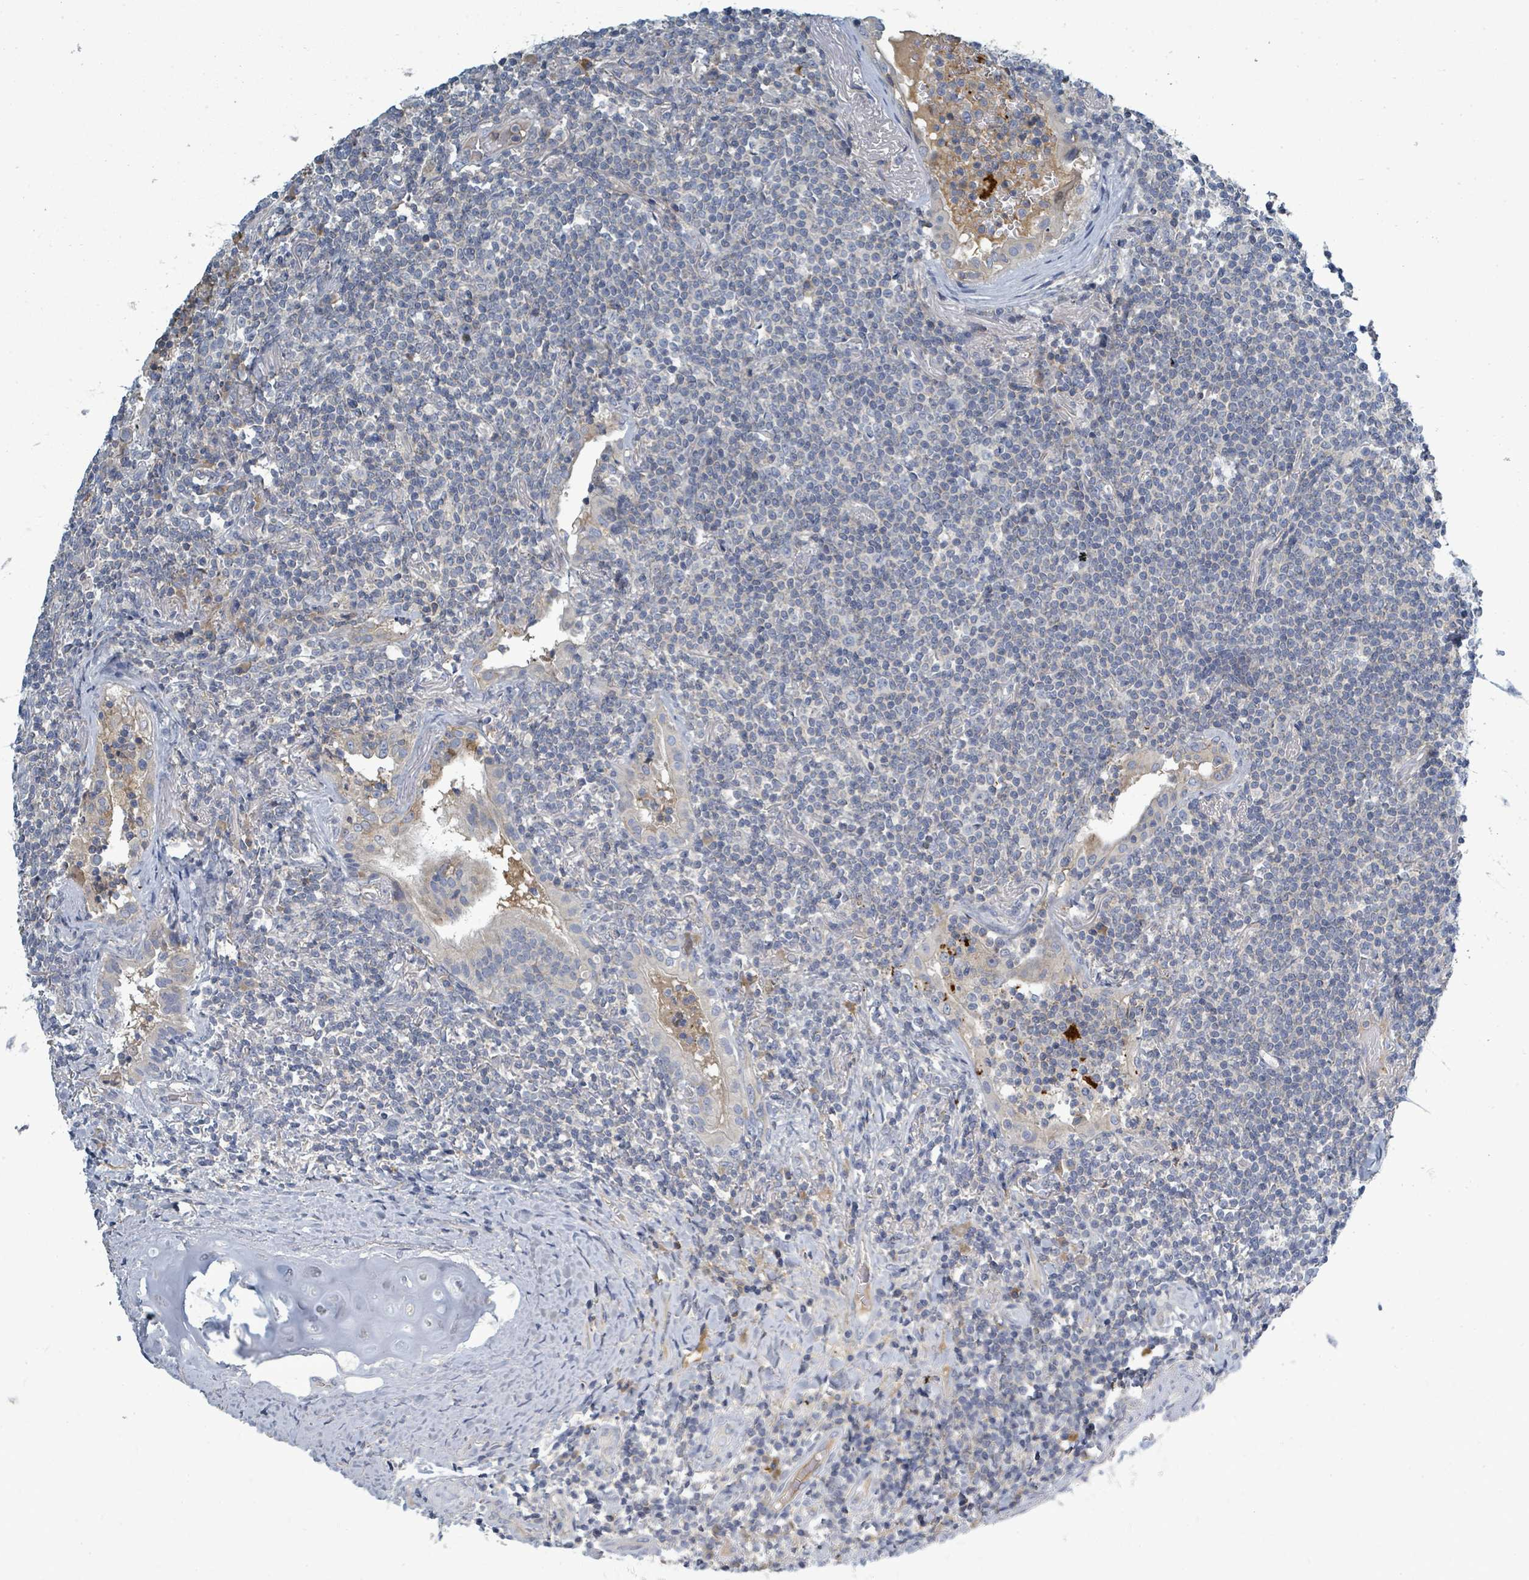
{"staining": {"intensity": "negative", "quantity": "none", "location": "none"}, "tissue": "lymphoma", "cell_type": "Tumor cells", "image_type": "cancer", "snomed": [{"axis": "morphology", "description": "Malignant lymphoma, non-Hodgkin's type, Low grade"}, {"axis": "topography", "description": "Lung"}], "caption": "Immunohistochemistry histopathology image of human lymphoma stained for a protein (brown), which demonstrates no positivity in tumor cells. The staining is performed using DAB brown chromogen with nuclei counter-stained in using hematoxylin.", "gene": "SLC25A23", "patient": {"sex": "female", "age": 71}}